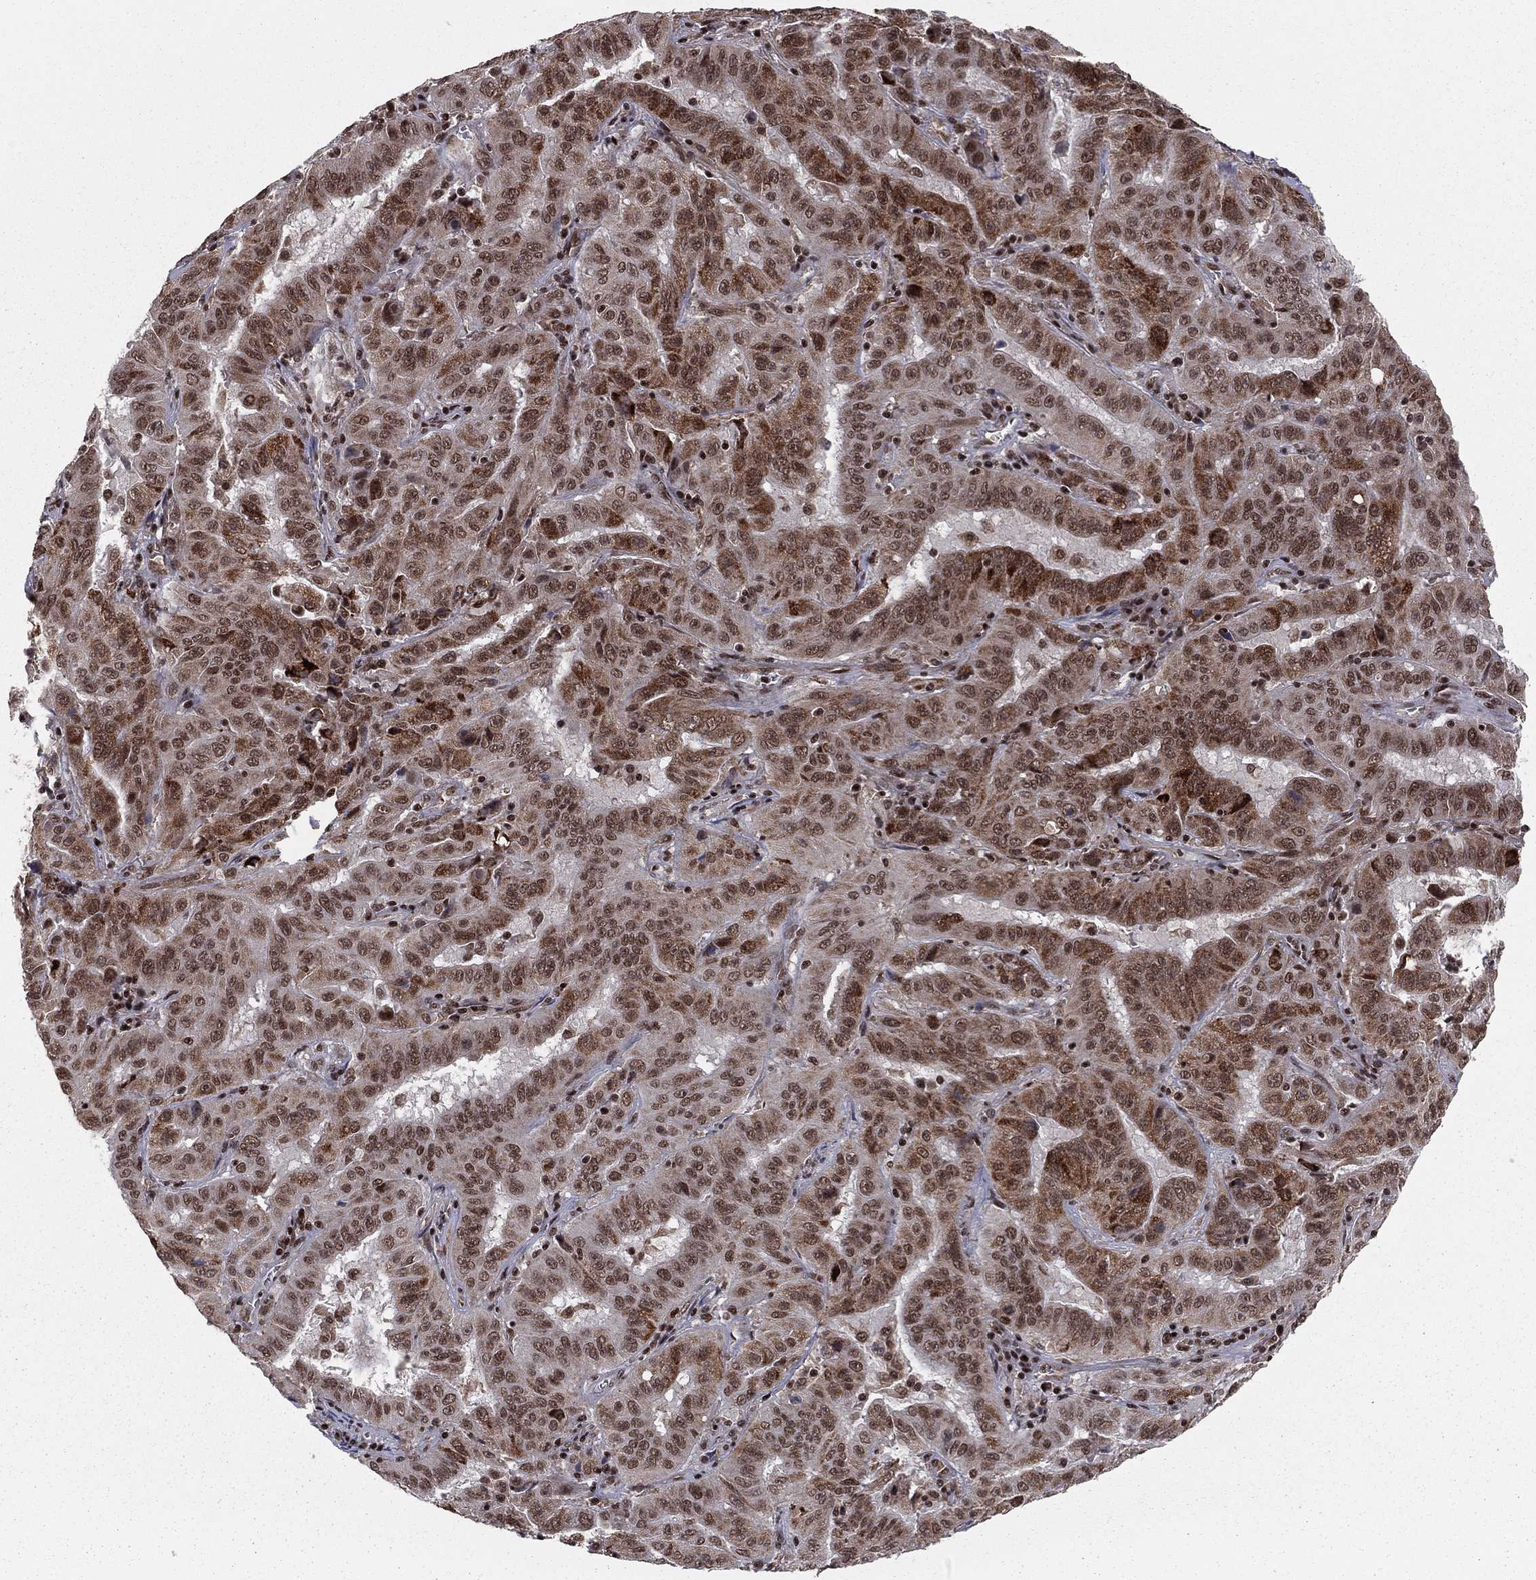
{"staining": {"intensity": "strong", "quantity": "25%-75%", "location": "nuclear"}, "tissue": "pancreatic cancer", "cell_type": "Tumor cells", "image_type": "cancer", "snomed": [{"axis": "morphology", "description": "Adenocarcinoma, NOS"}, {"axis": "topography", "description": "Pancreas"}], "caption": "Human pancreatic adenocarcinoma stained with a protein marker reveals strong staining in tumor cells.", "gene": "NFYB", "patient": {"sex": "male", "age": 63}}